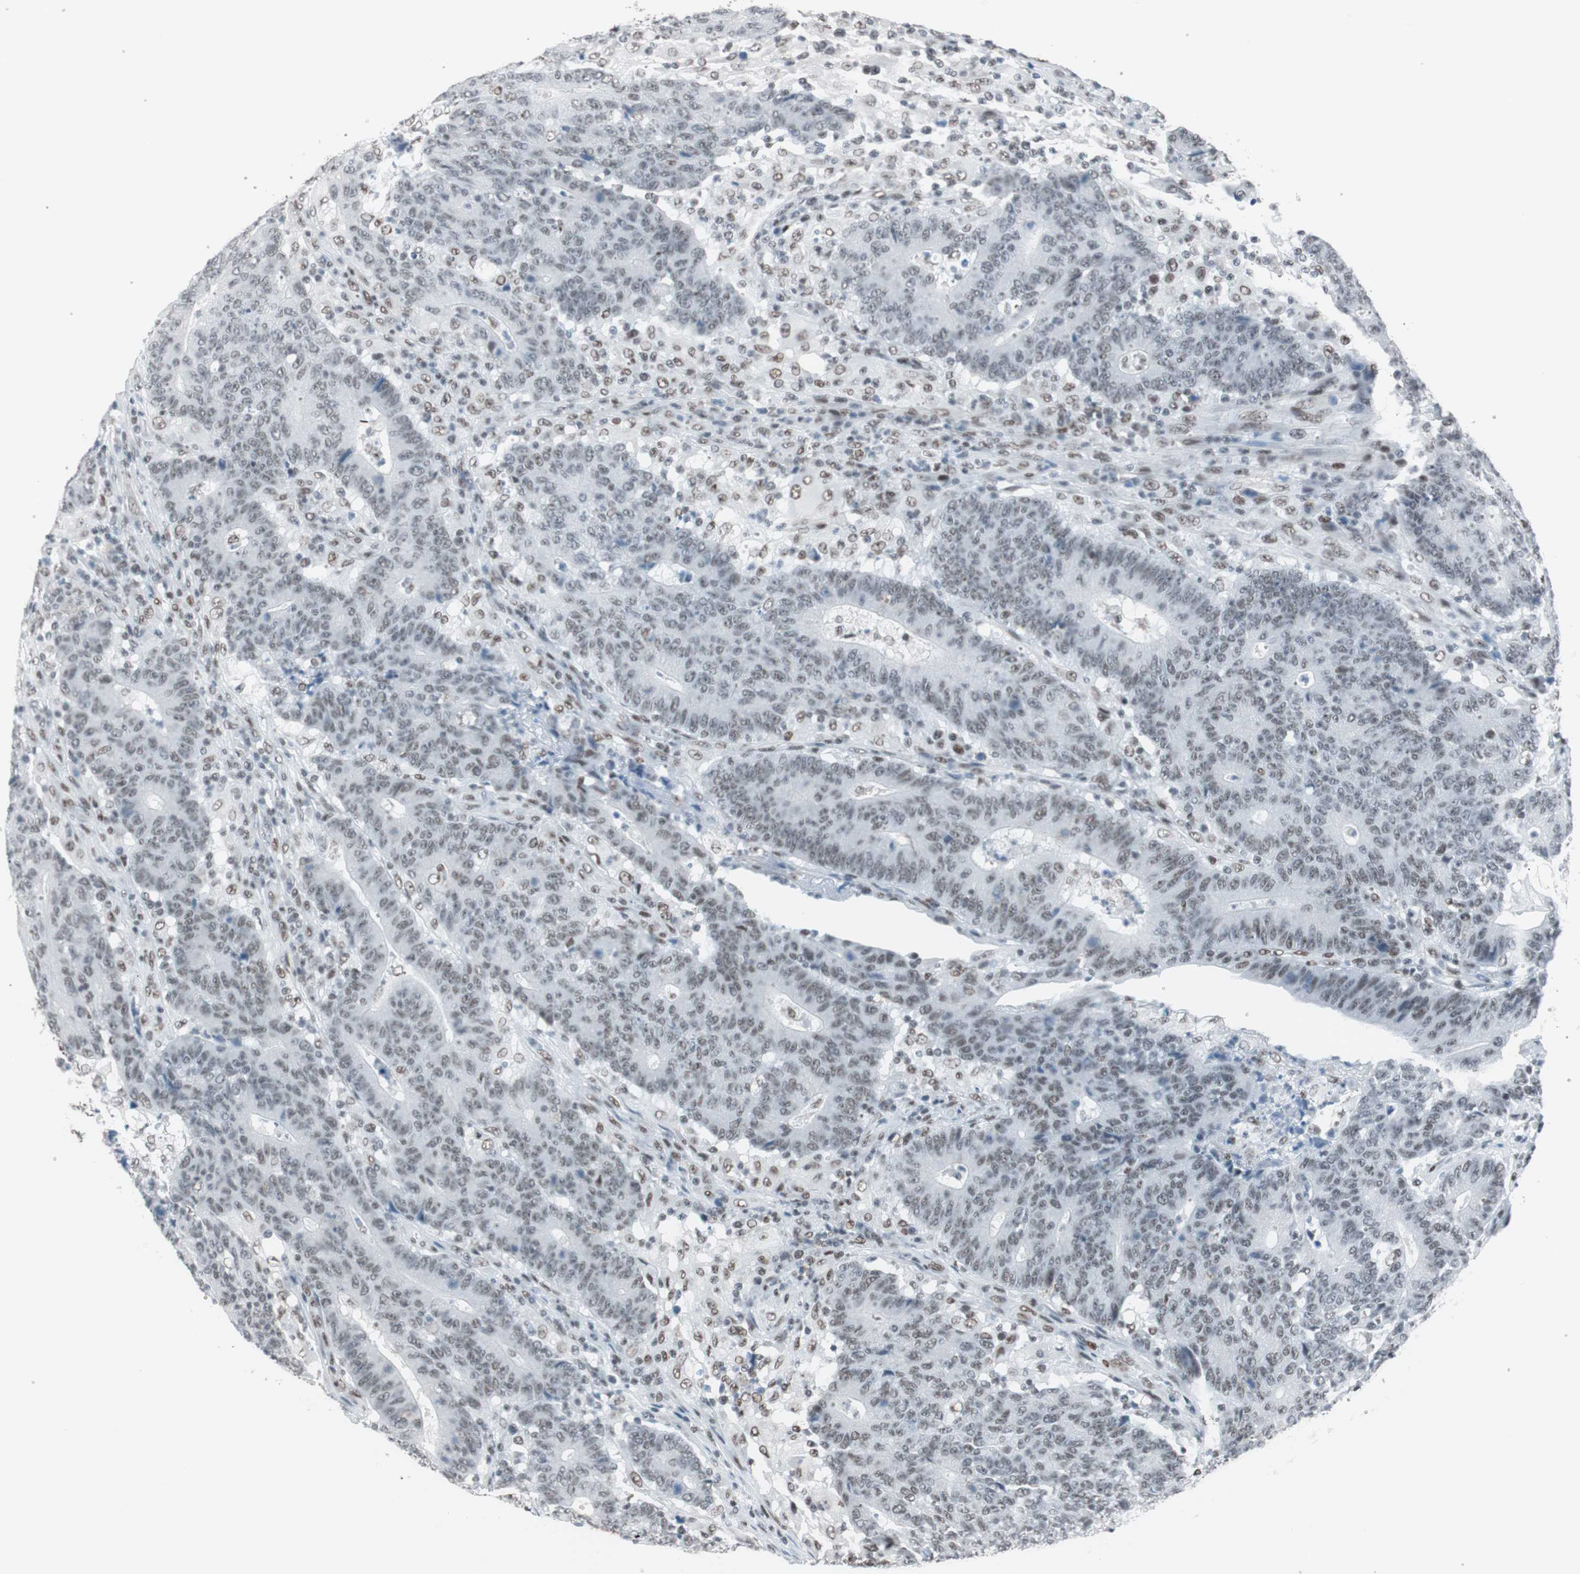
{"staining": {"intensity": "weak", "quantity": "25%-75%", "location": "nuclear"}, "tissue": "colorectal cancer", "cell_type": "Tumor cells", "image_type": "cancer", "snomed": [{"axis": "morphology", "description": "Normal tissue, NOS"}, {"axis": "morphology", "description": "Adenocarcinoma, NOS"}, {"axis": "topography", "description": "Colon"}], "caption": "Tumor cells display low levels of weak nuclear positivity in about 25%-75% of cells in colorectal cancer (adenocarcinoma).", "gene": "ARID1A", "patient": {"sex": "female", "age": 75}}